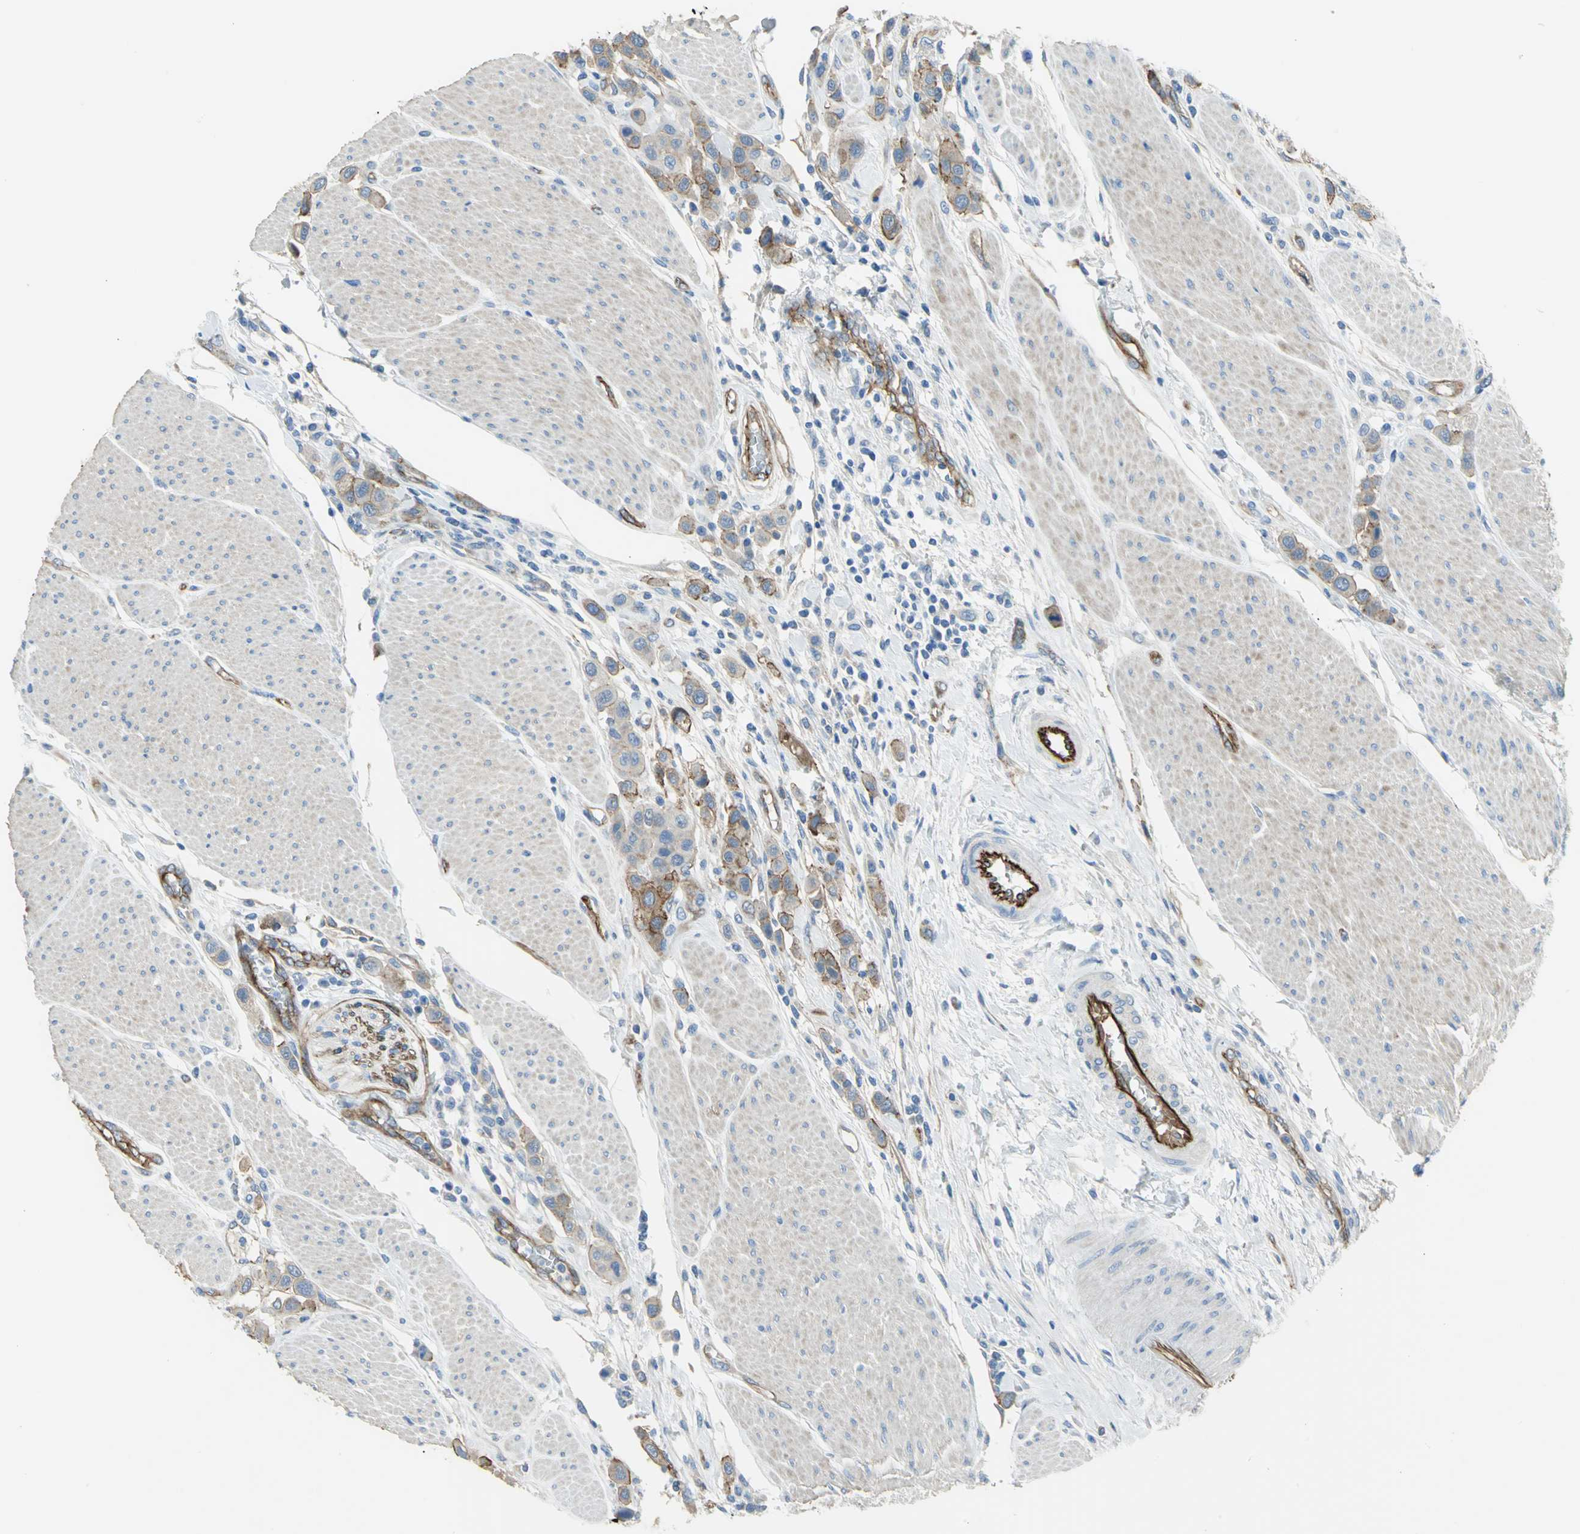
{"staining": {"intensity": "moderate", "quantity": ">75%", "location": "cytoplasmic/membranous"}, "tissue": "urothelial cancer", "cell_type": "Tumor cells", "image_type": "cancer", "snomed": [{"axis": "morphology", "description": "Urothelial carcinoma, High grade"}, {"axis": "topography", "description": "Urinary bladder"}], "caption": "There is medium levels of moderate cytoplasmic/membranous positivity in tumor cells of urothelial cancer, as demonstrated by immunohistochemical staining (brown color).", "gene": "FLNB", "patient": {"sex": "male", "age": 50}}